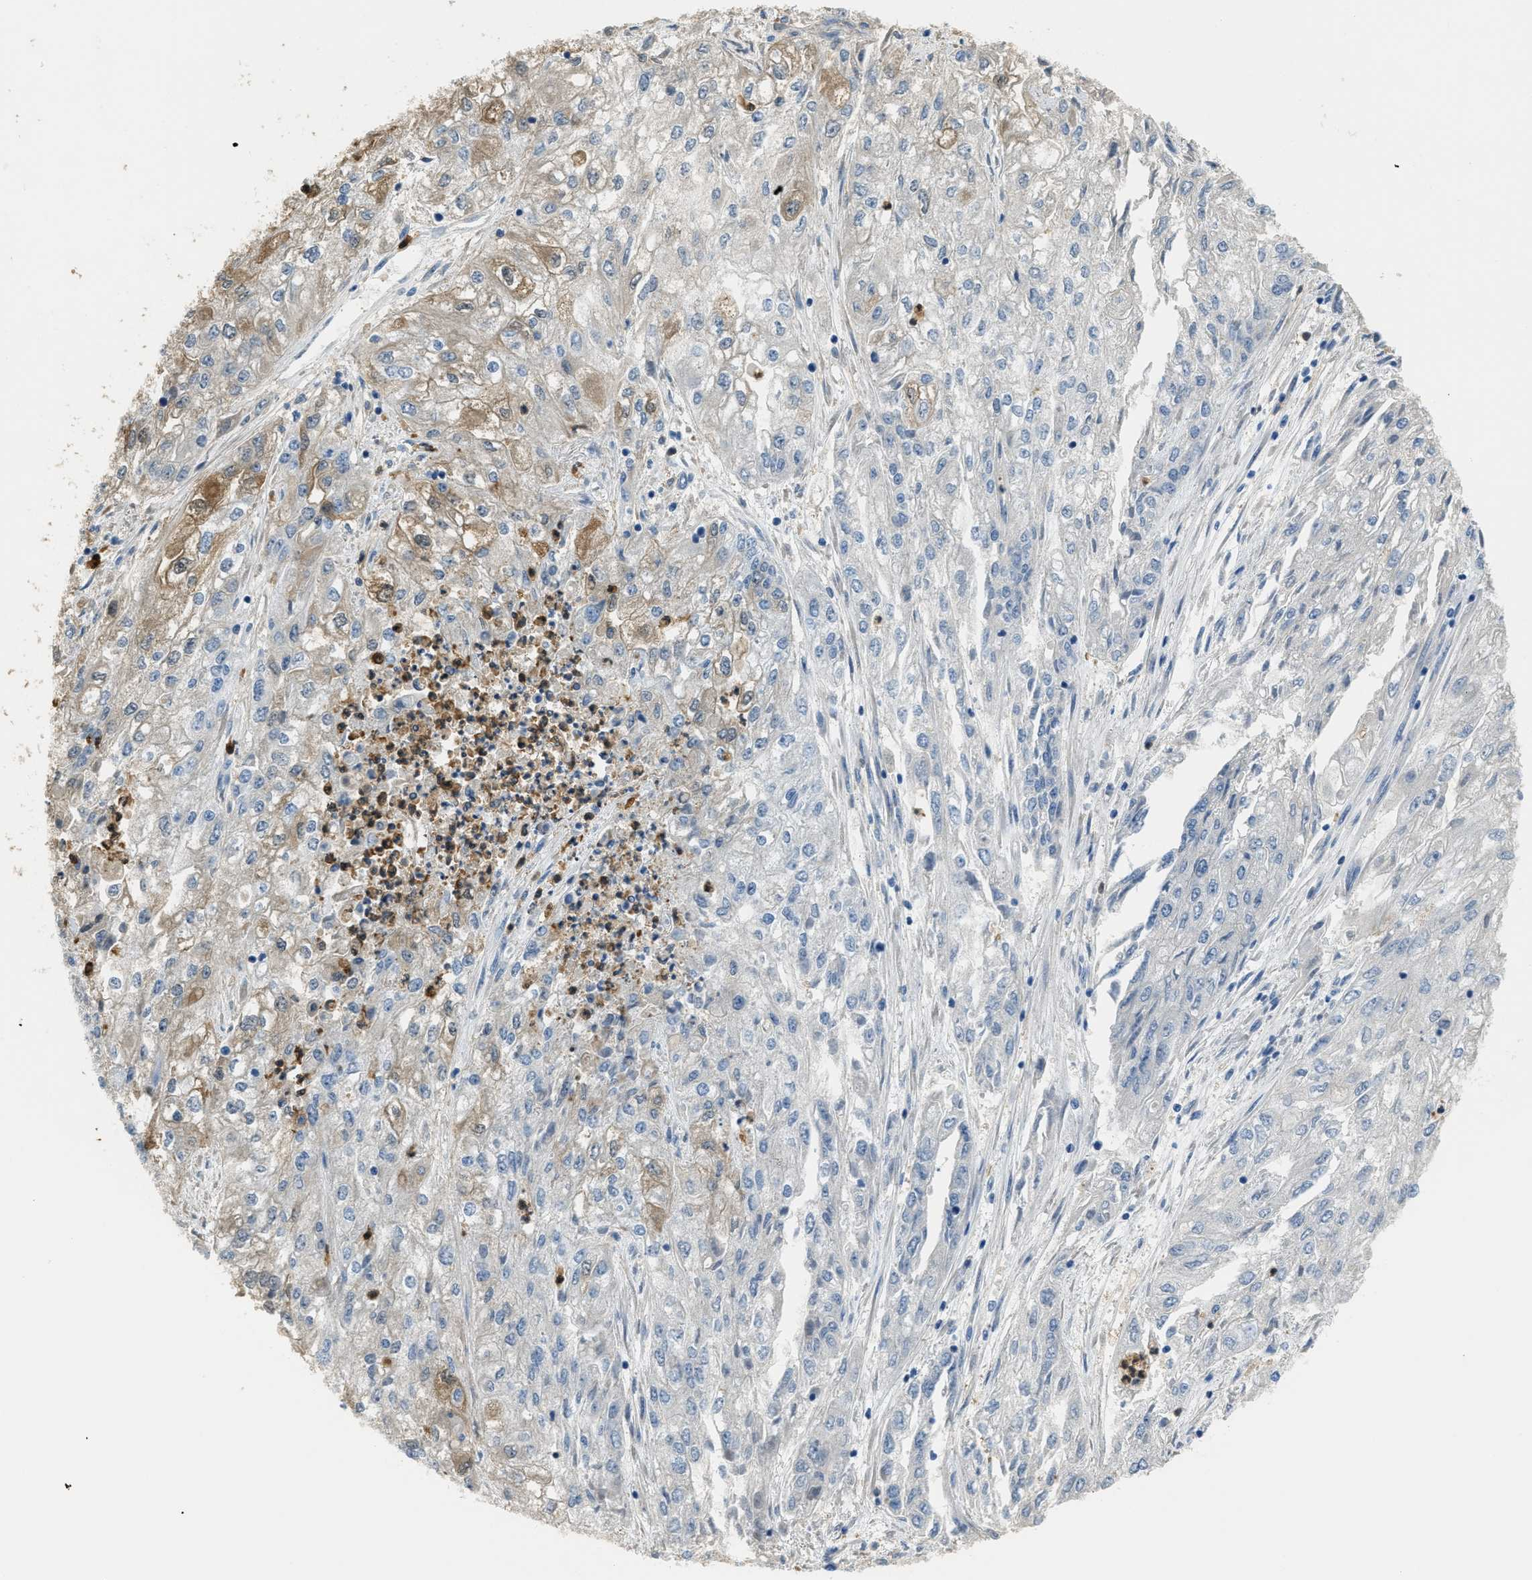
{"staining": {"intensity": "moderate", "quantity": "<25%", "location": "cytoplasmic/membranous"}, "tissue": "endometrial cancer", "cell_type": "Tumor cells", "image_type": "cancer", "snomed": [{"axis": "morphology", "description": "Adenocarcinoma, NOS"}, {"axis": "topography", "description": "Endometrium"}], "caption": "Adenocarcinoma (endometrial) stained for a protein (brown) shows moderate cytoplasmic/membranous positive positivity in about <25% of tumor cells.", "gene": "SERPINB1", "patient": {"sex": "female", "age": 49}}